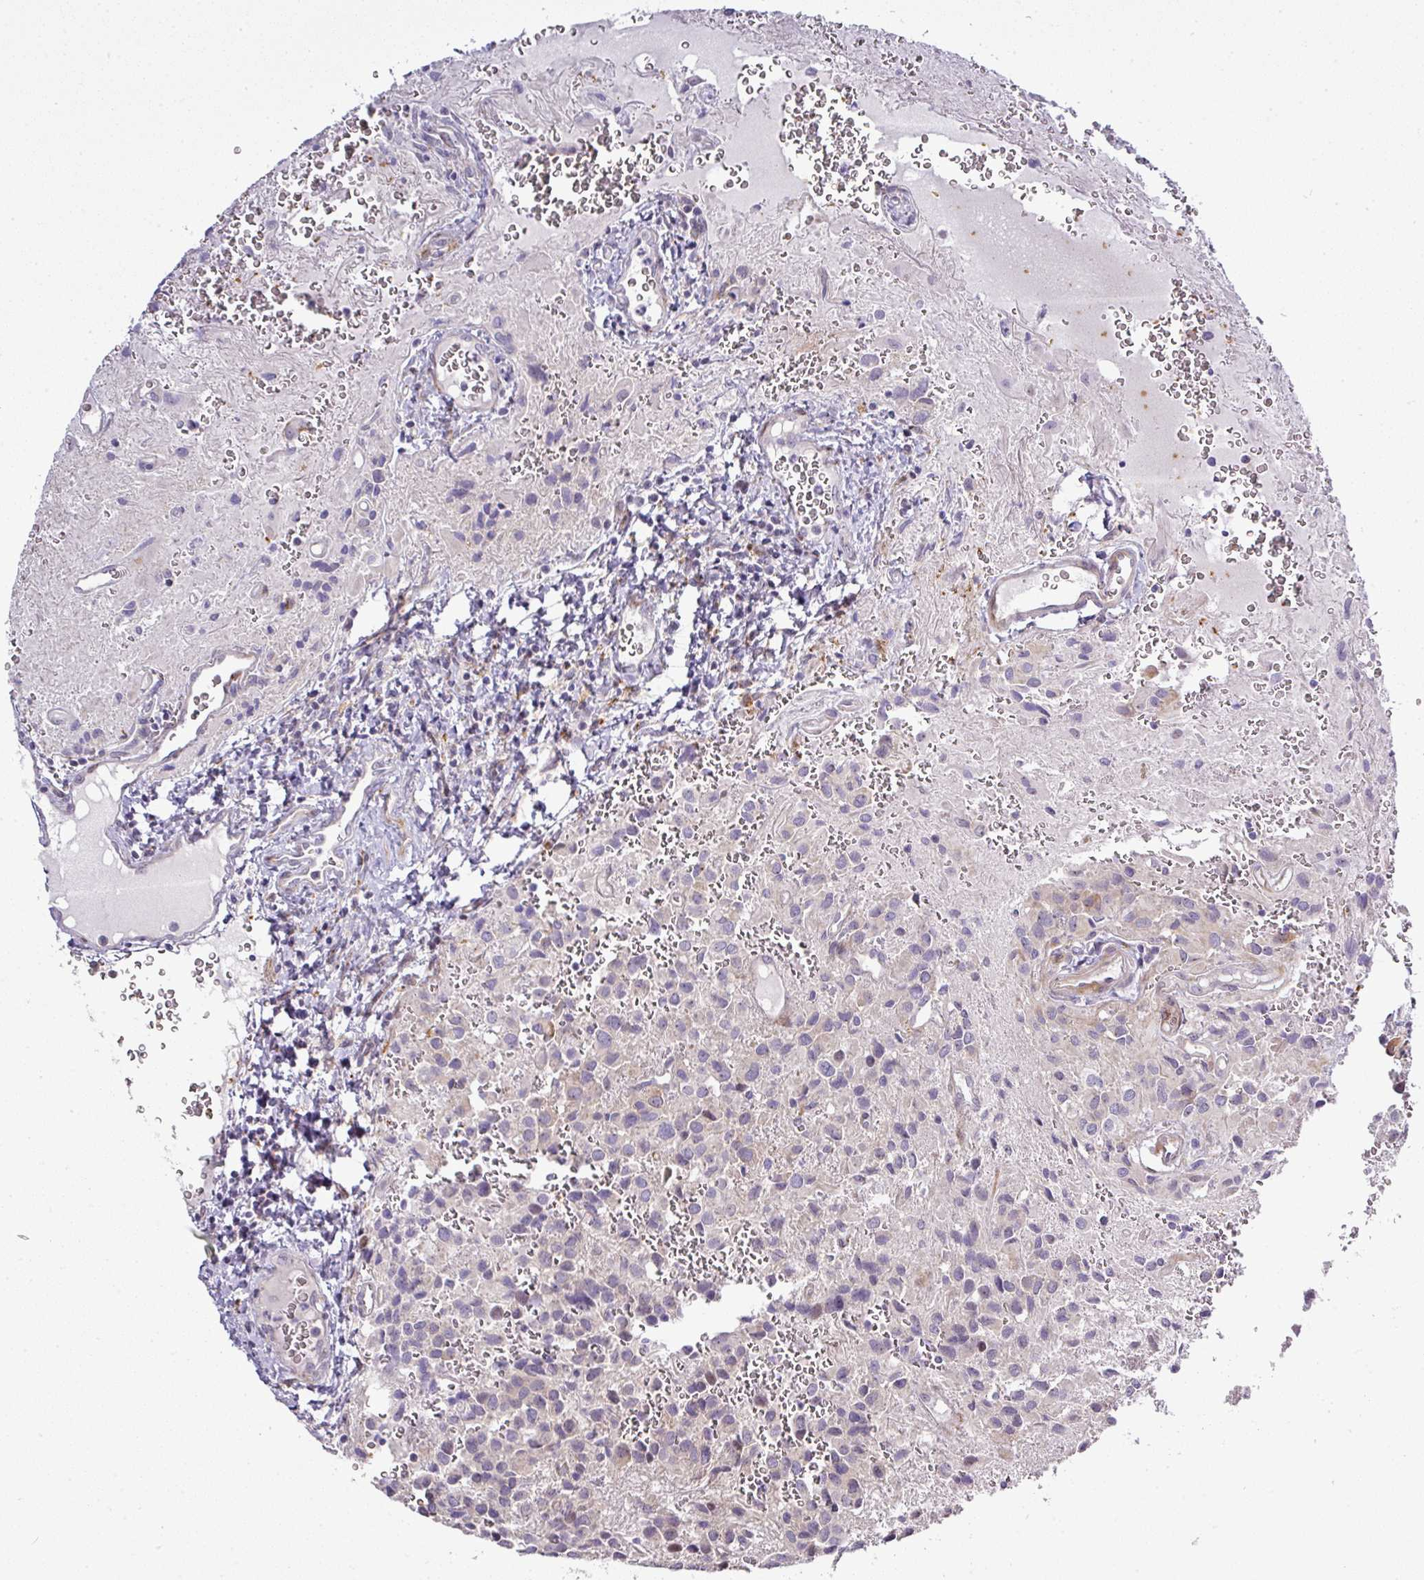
{"staining": {"intensity": "negative", "quantity": "none", "location": "none"}, "tissue": "glioma", "cell_type": "Tumor cells", "image_type": "cancer", "snomed": [{"axis": "morphology", "description": "Glioma, malignant, Low grade"}, {"axis": "topography", "description": "Brain"}], "caption": "DAB (3,3'-diaminobenzidine) immunohistochemical staining of malignant low-grade glioma demonstrates no significant expression in tumor cells.", "gene": "ATP6V1F", "patient": {"sex": "male", "age": 56}}